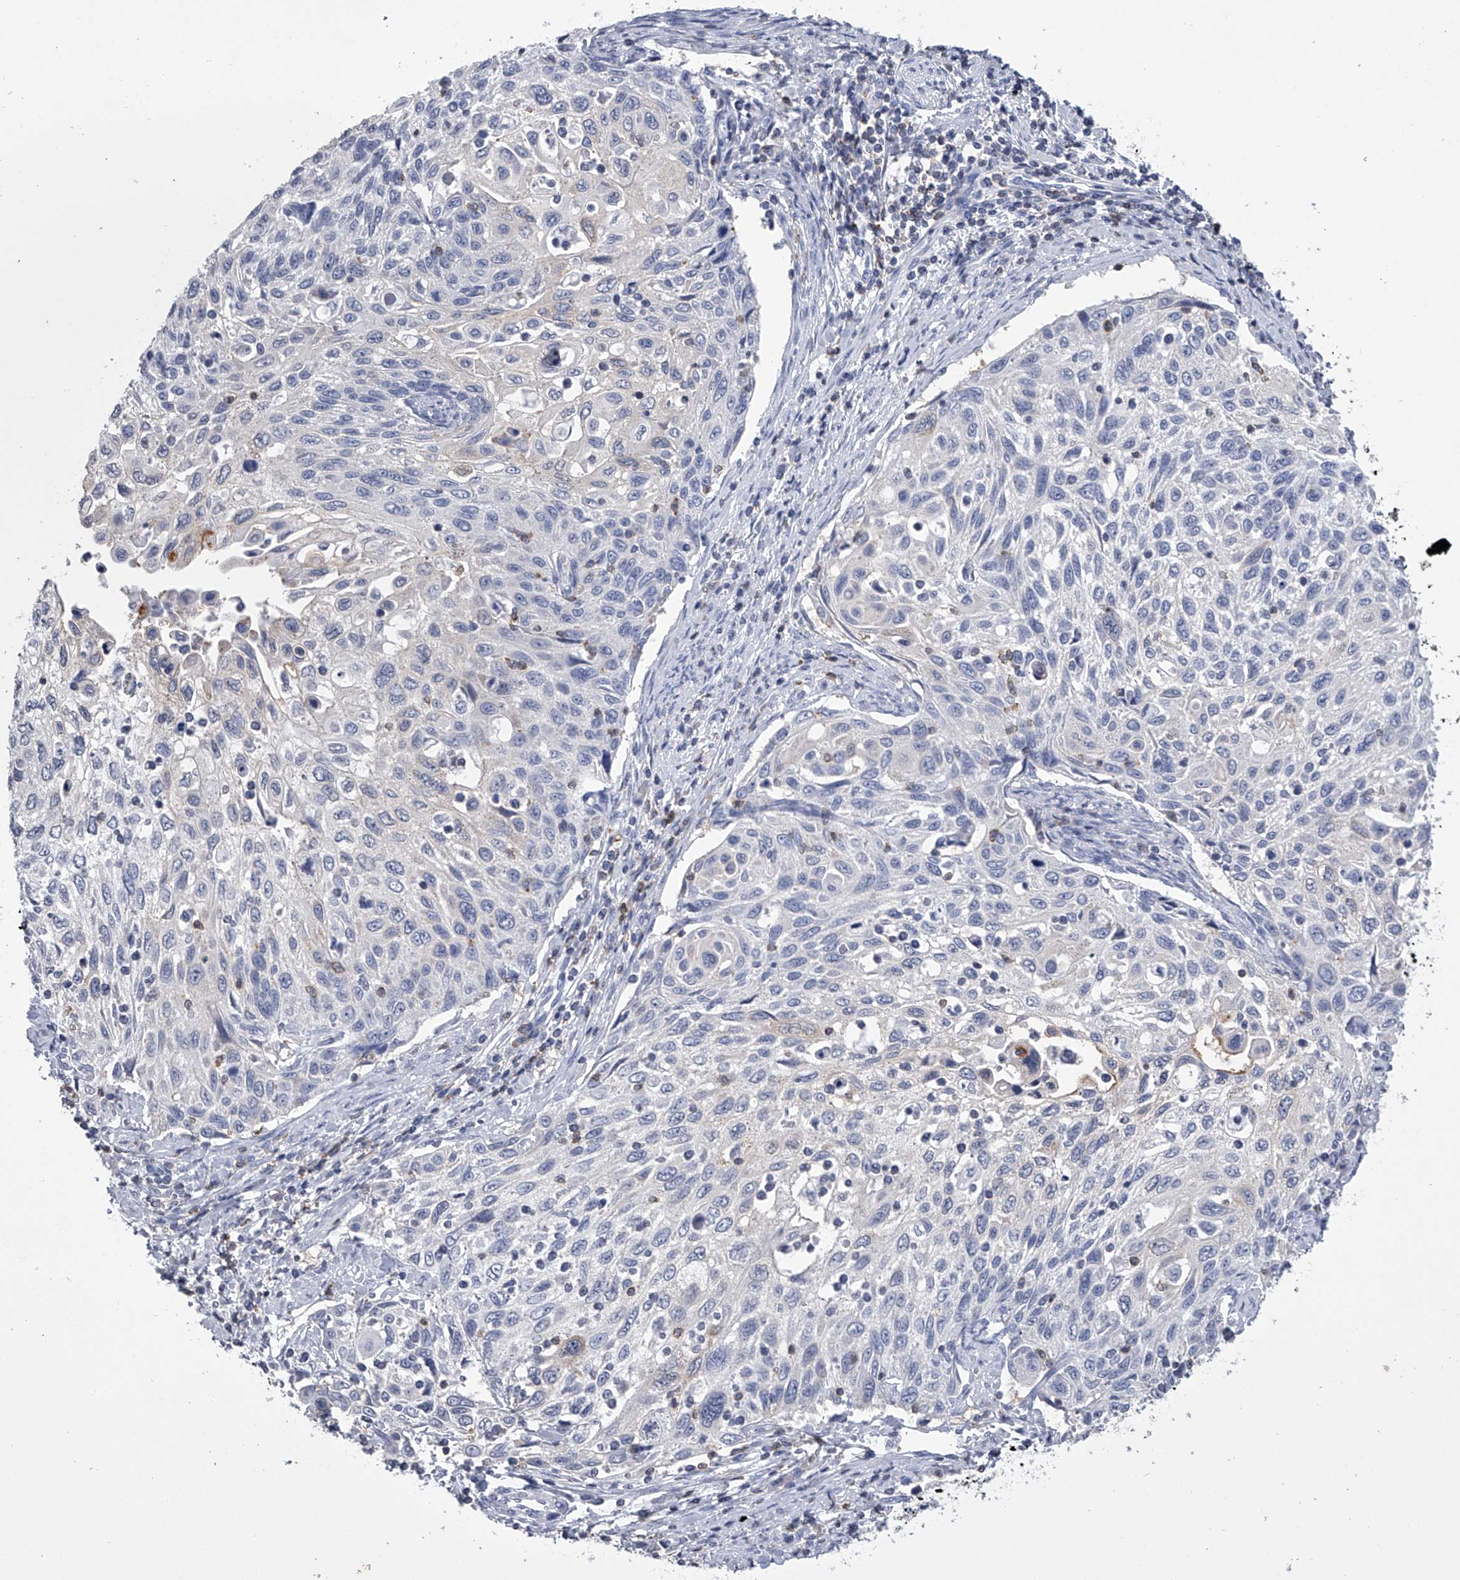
{"staining": {"intensity": "negative", "quantity": "none", "location": "none"}, "tissue": "cervical cancer", "cell_type": "Tumor cells", "image_type": "cancer", "snomed": [{"axis": "morphology", "description": "Squamous cell carcinoma, NOS"}, {"axis": "topography", "description": "Cervix"}], "caption": "Immunohistochemical staining of cervical cancer displays no significant staining in tumor cells.", "gene": "TASP1", "patient": {"sex": "female", "age": 70}}